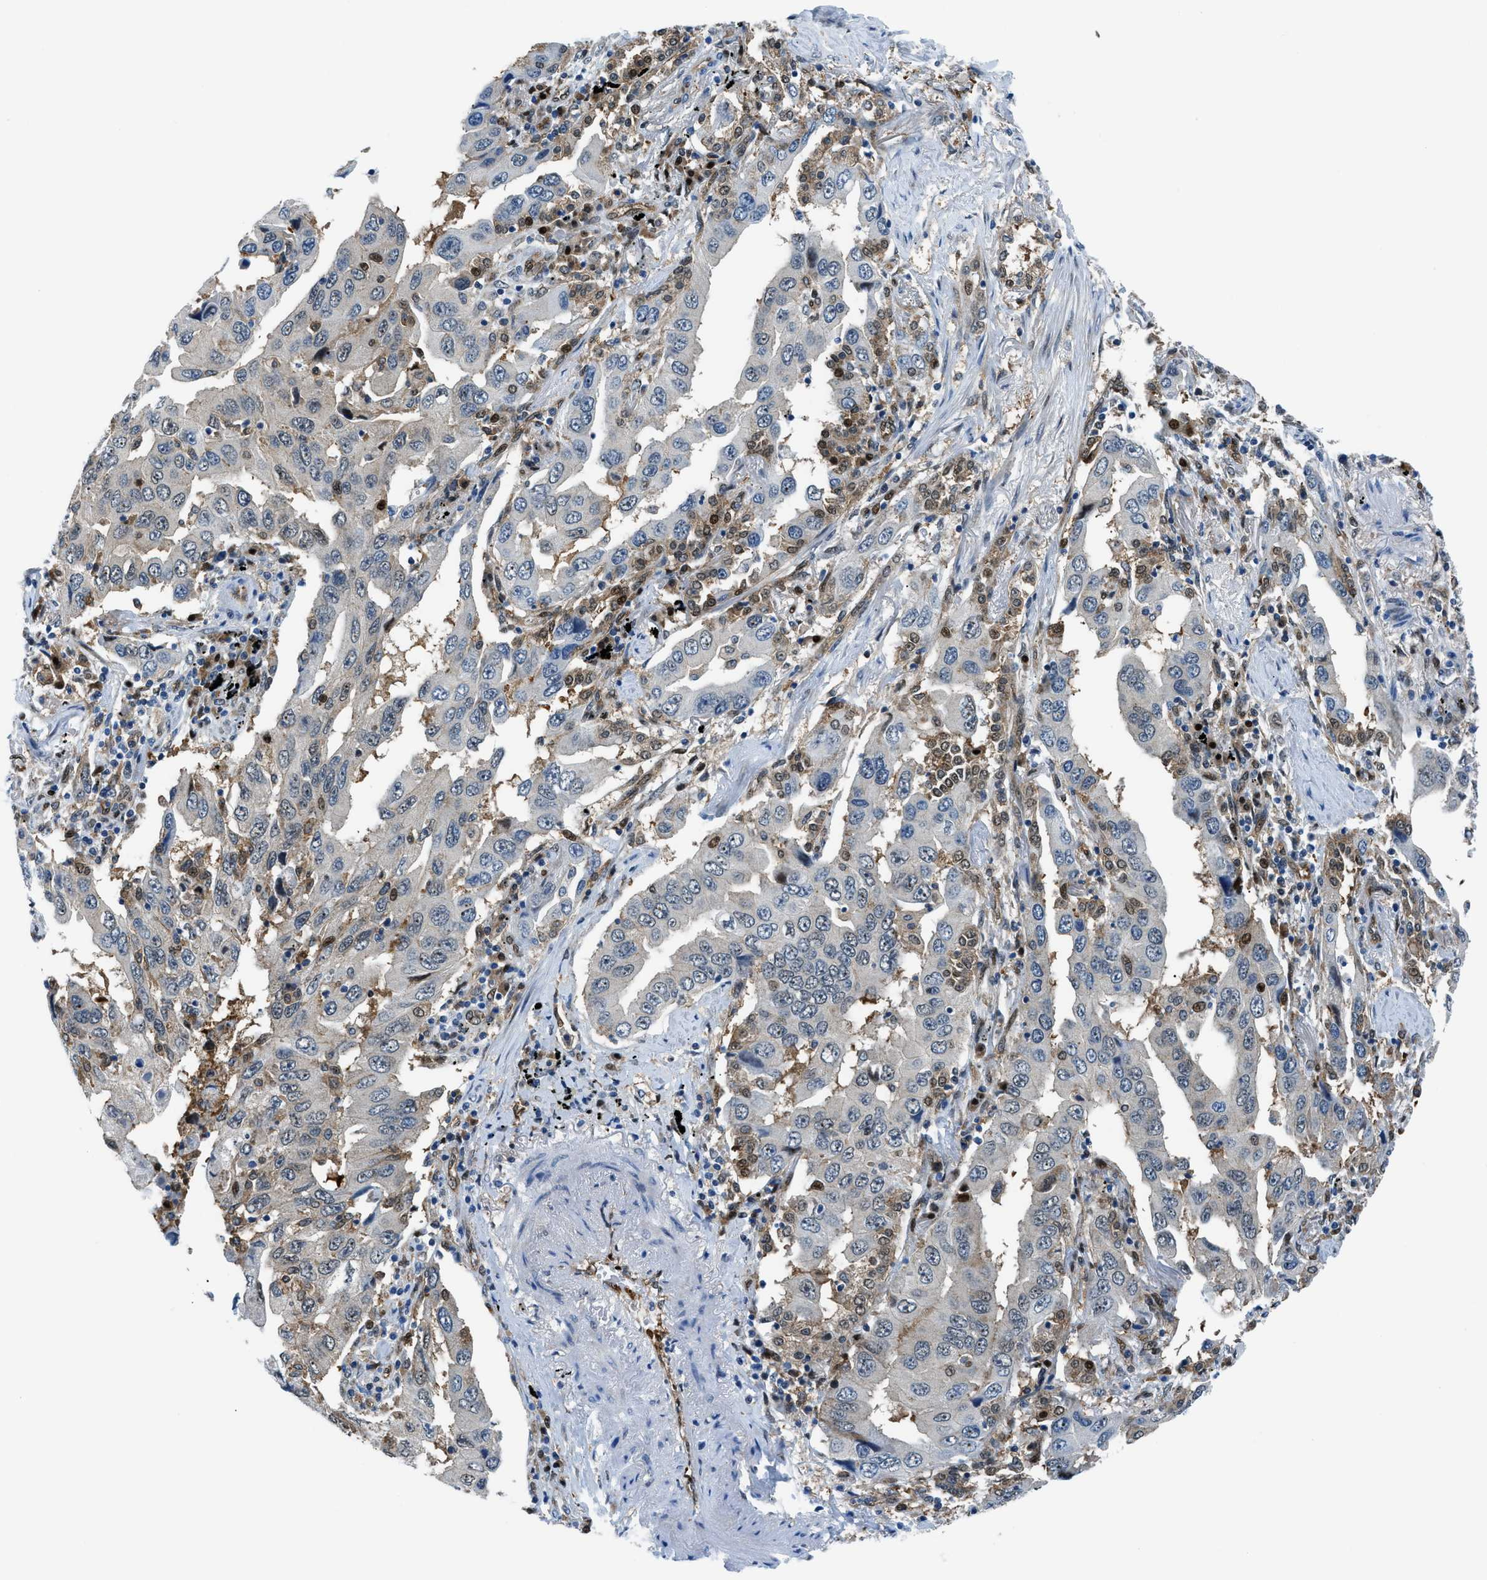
{"staining": {"intensity": "negative", "quantity": "none", "location": "none"}, "tissue": "lung cancer", "cell_type": "Tumor cells", "image_type": "cancer", "snomed": [{"axis": "morphology", "description": "Adenocarcinoma, NOS"}, {"axis": "topography", "description": "Lung"}], "caption": "A photomicrograph of lung cancer (adenocarcinoma) stained for a protein exhibits no brown staining in tumor cells. Brightfield microscopy of IHC stained with DAB (brown) and hematoxylin (blue), captured at high magnification.", "gene": "YWHAE", "patient": {"sex": "female", "age": 65}}